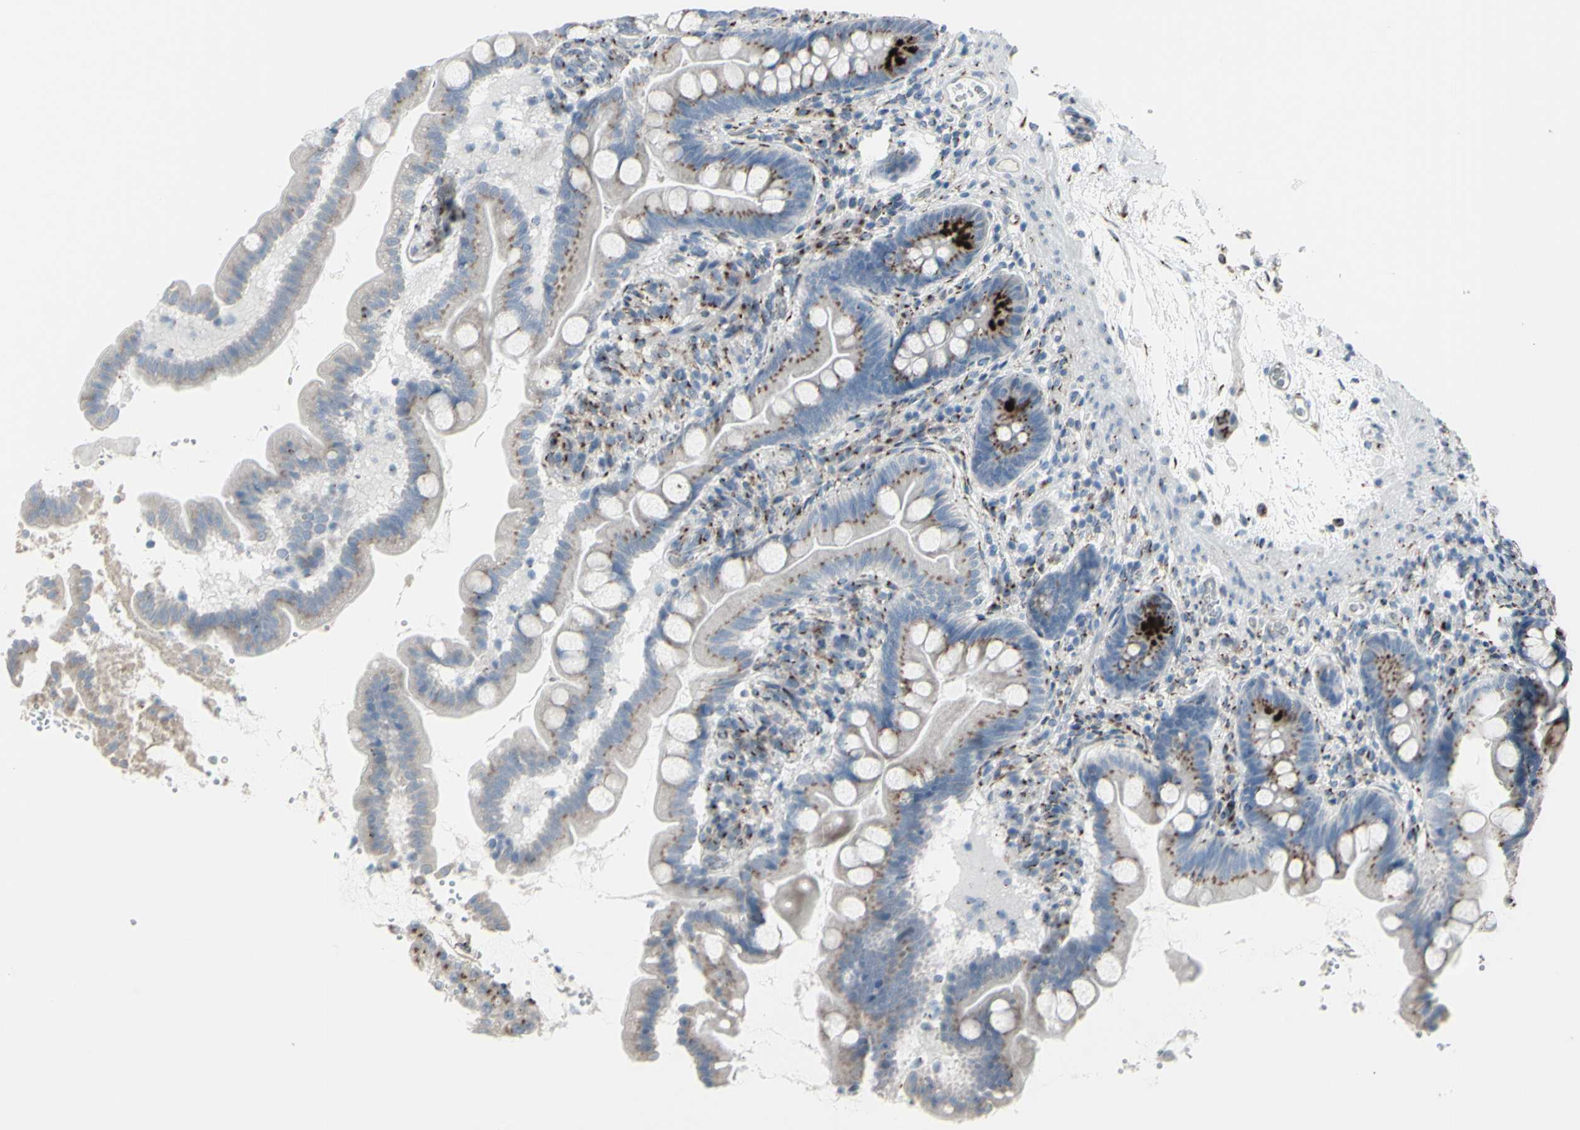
{"staining": {"intensity": "strong", "quantity": "<25%", "location": "cytoplasmic/membranous"}, "tissue": "small intestine", "cell_type": "Glandular cells", "image_type": "normal", "snomed": [{"axis": "morphology", "description": "Normal tissue, NOS"}, {"axis": "topography", "description": "Small intestine"}], "caption": "Immunohistochemical staining of benign small intestine displays medium levels of strong cytoplasmic/membranous expression in about <25% of glandular cells. (Stains: DAB (3,3'-diaminobenzidine) in brown, nuclei in blue, Microscopy: brightfield microscopy at high magnification).", "gene": "GLG1", "patient": {"sex": "female", "age": 56}}